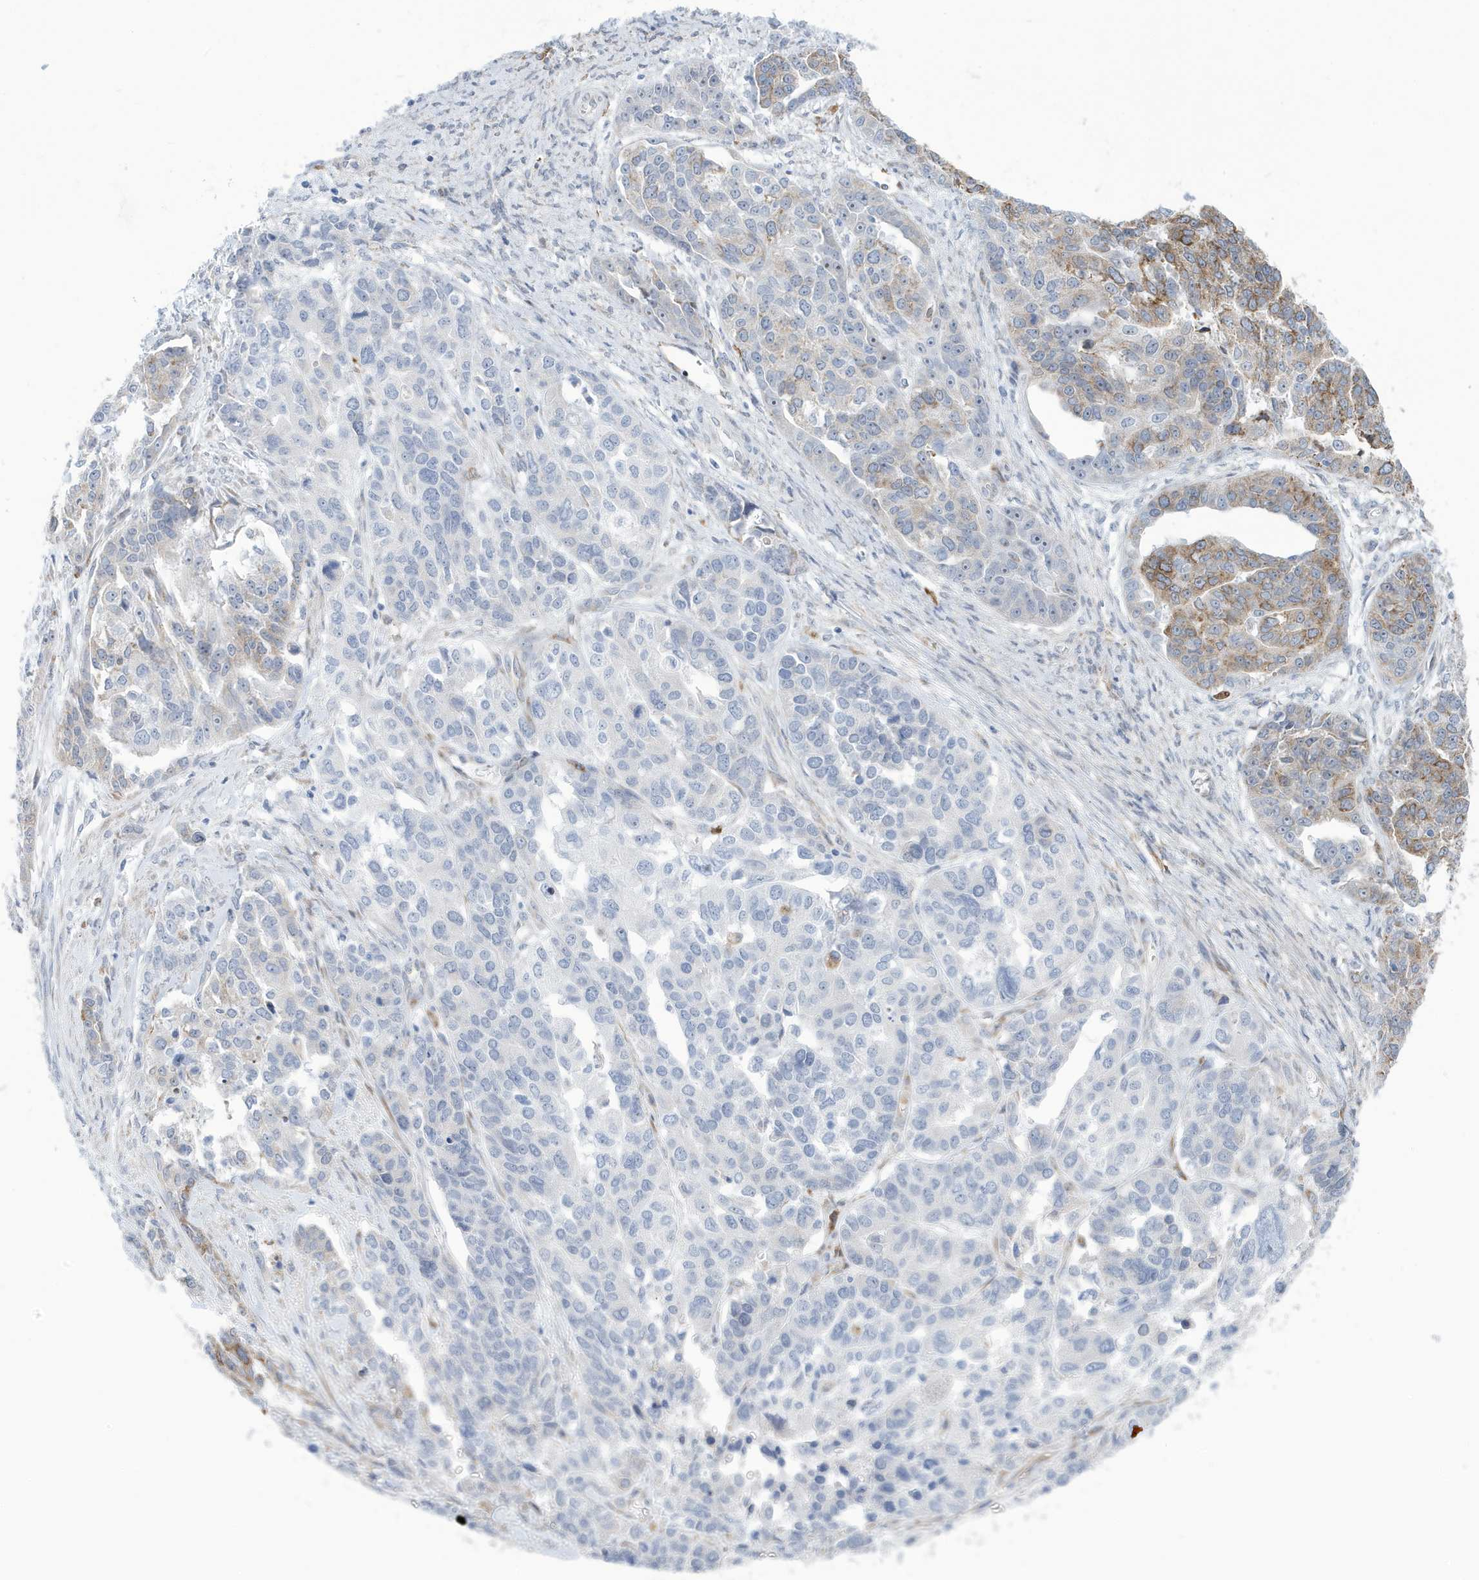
{"staining": {"intensity": "moderate", "quantity": "<25%", "location": "cytoplasmic/membranous"}, "tissue": "ovarian cancer", "cell_type": "Tumor cells", "image_type": "cancer", "snomed": [{"axis": "morphology", "description": "Cystadenocarcinoma, serous, NOS"}, {"axis": "topography", "description": "Ovary"}], "caption": "Moderate cytoplasmic/membranous staining is identified in about <25% of tumor cells in ovarian serous cystadenocarcinoma.", "gene": "SEMA3F", "patient": {"sex": "female", "age": 44}}